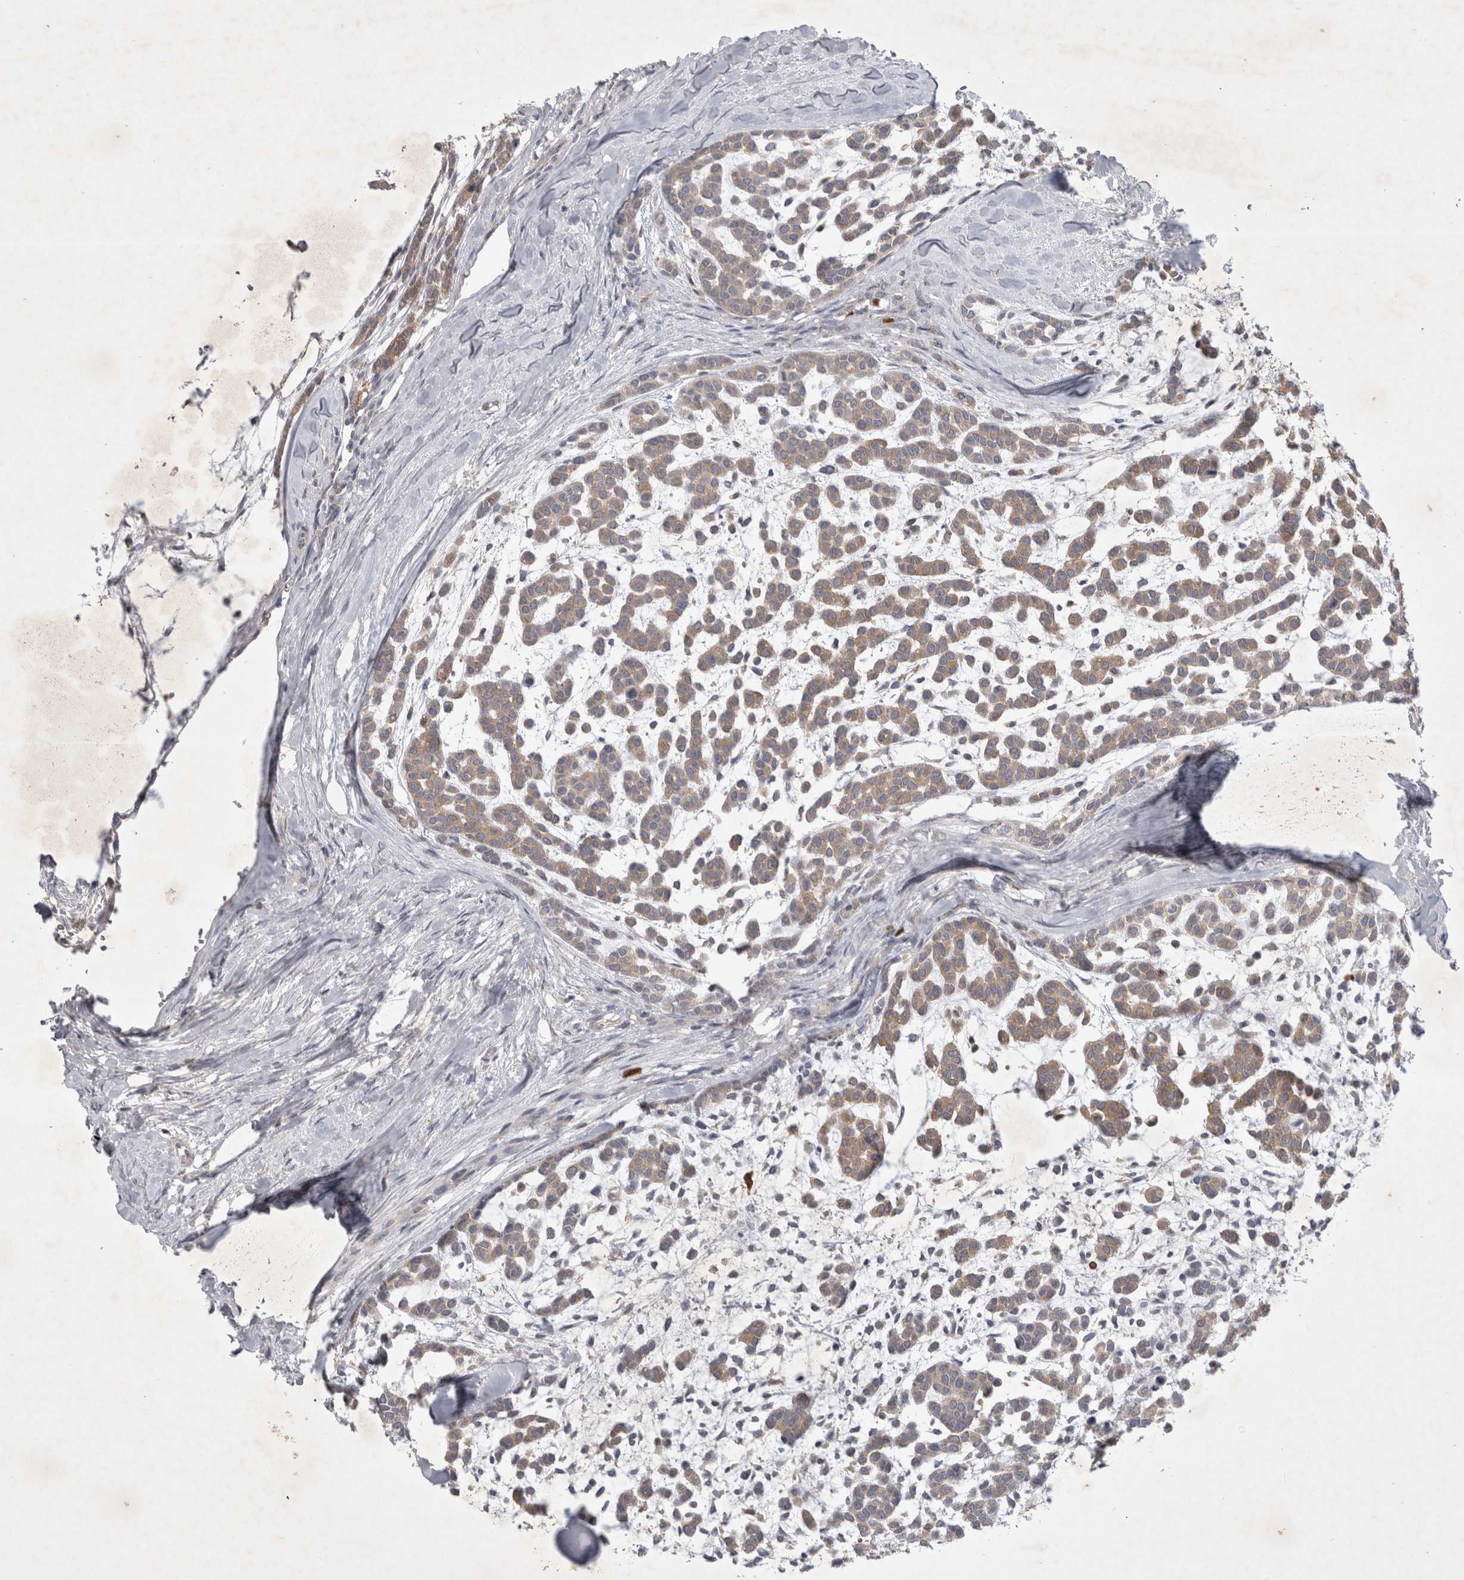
{"staining": {"intensity": "weak", "quantity": ">75%", "location": "cytoplasmic/membranous"}, "tissue": "head and neck cancer", "cell_type": "Tumor cells", "image_type": "cancer", "snomed": [{"axis": "morphology", "description": "Adenocarcinoma, NOS"}, {"axis": "morphology", "description": "Adenoma, NOS"}, {"axis": "topography", "description": "Head-Neck"}], "caption": "DAB immunohistochemical staining of head and neck cancer exhibits weak cytoplasmic/membranous protein positivity in approximately >75% of tumor cells.", "gene": "SRD5A3", "patient": {"sex": "female", "age": 55}}